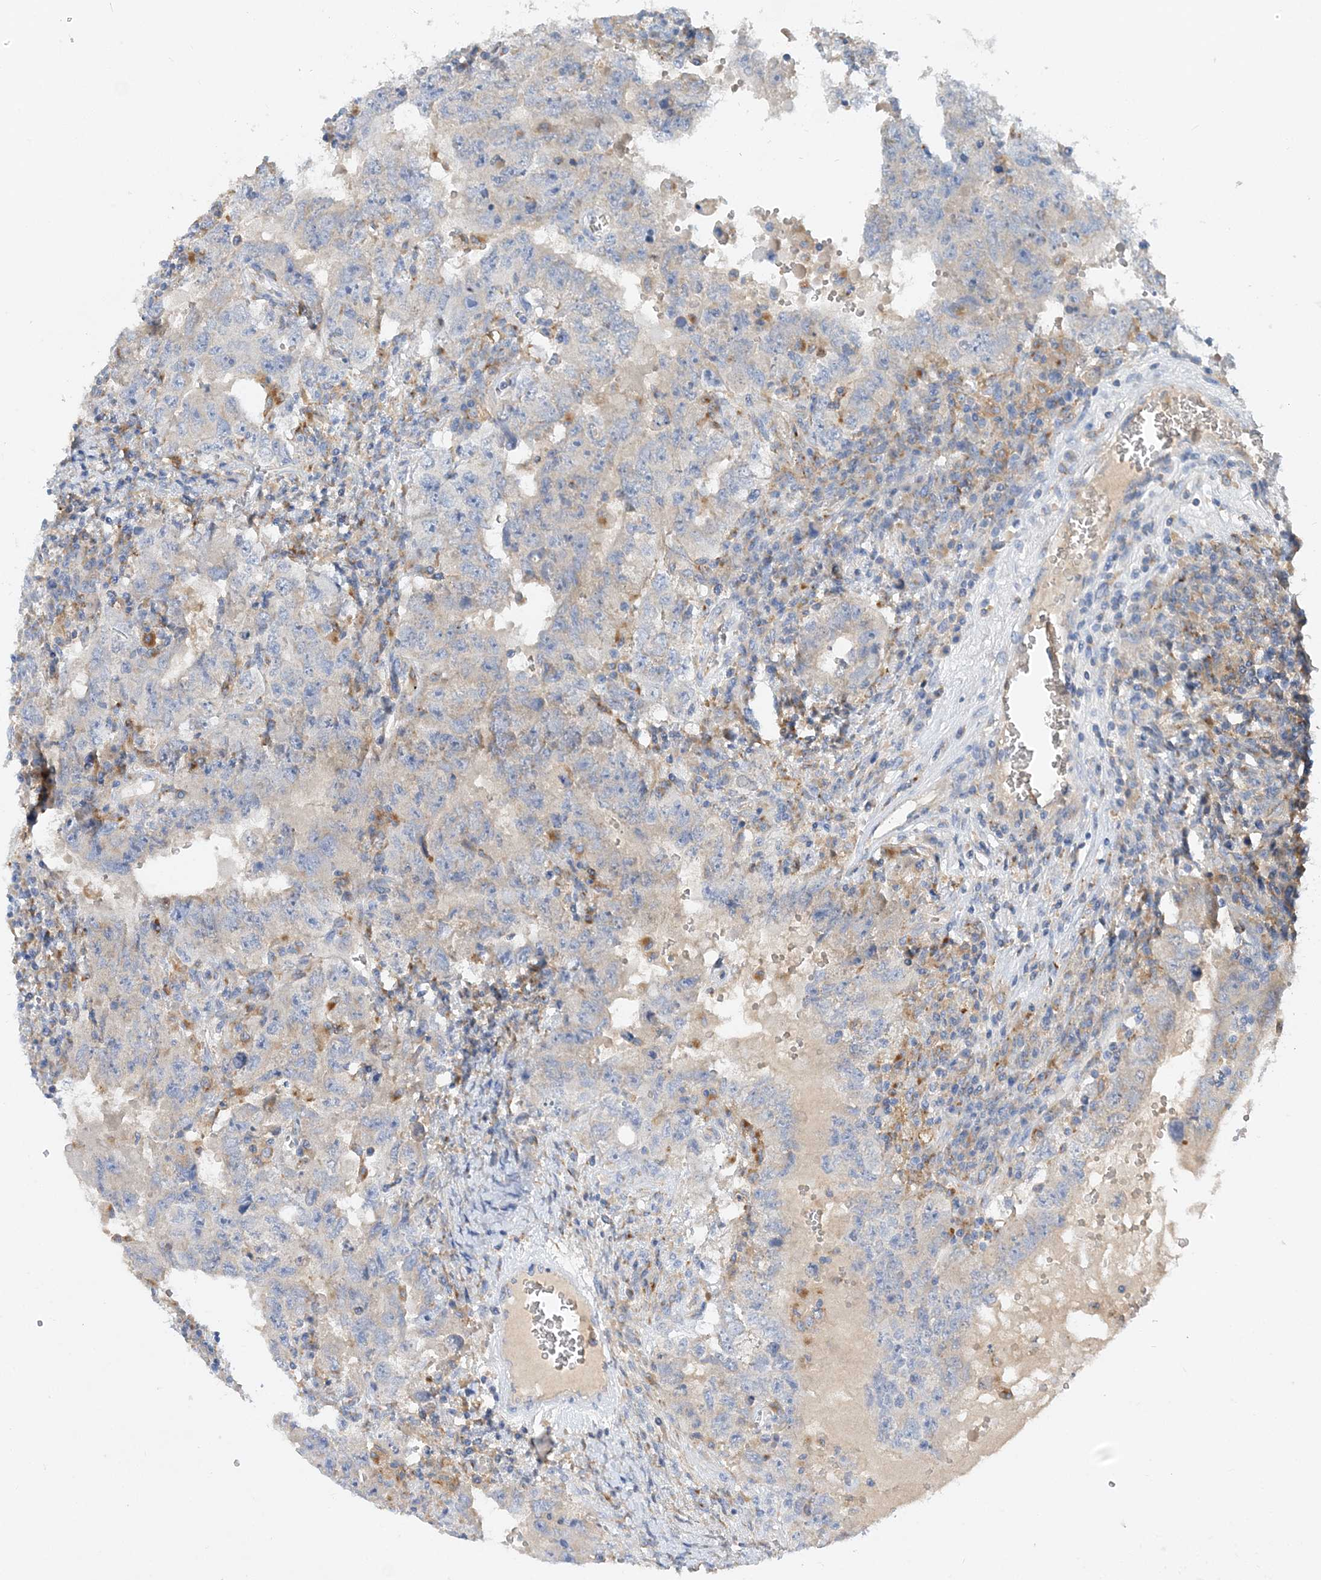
{"staining": {"intensity": "negative", "quantity": "none", "location": "none"}, "tissue": "testis cancer", "cell_type": "Tumor cells", "image_type": "cancer", "snomed": [{"axis": "morphology", "description": "Carcinoma, Embryonal, NOS"}, {"axis": "topography", "description": "Testis"}], "caption": "Testis cancer (embryonal carcinoma) was stained to show a protein in brown. There is no significant staining in tumor cells. (Stains: DAB (3,3'-diaminobenzidine) IHC with hematoxylin counter stain, Microscopy: brightfield microscopy at high magnification).", "gene": "GRINA", "patient": {"sex": "male", "age": 26}}